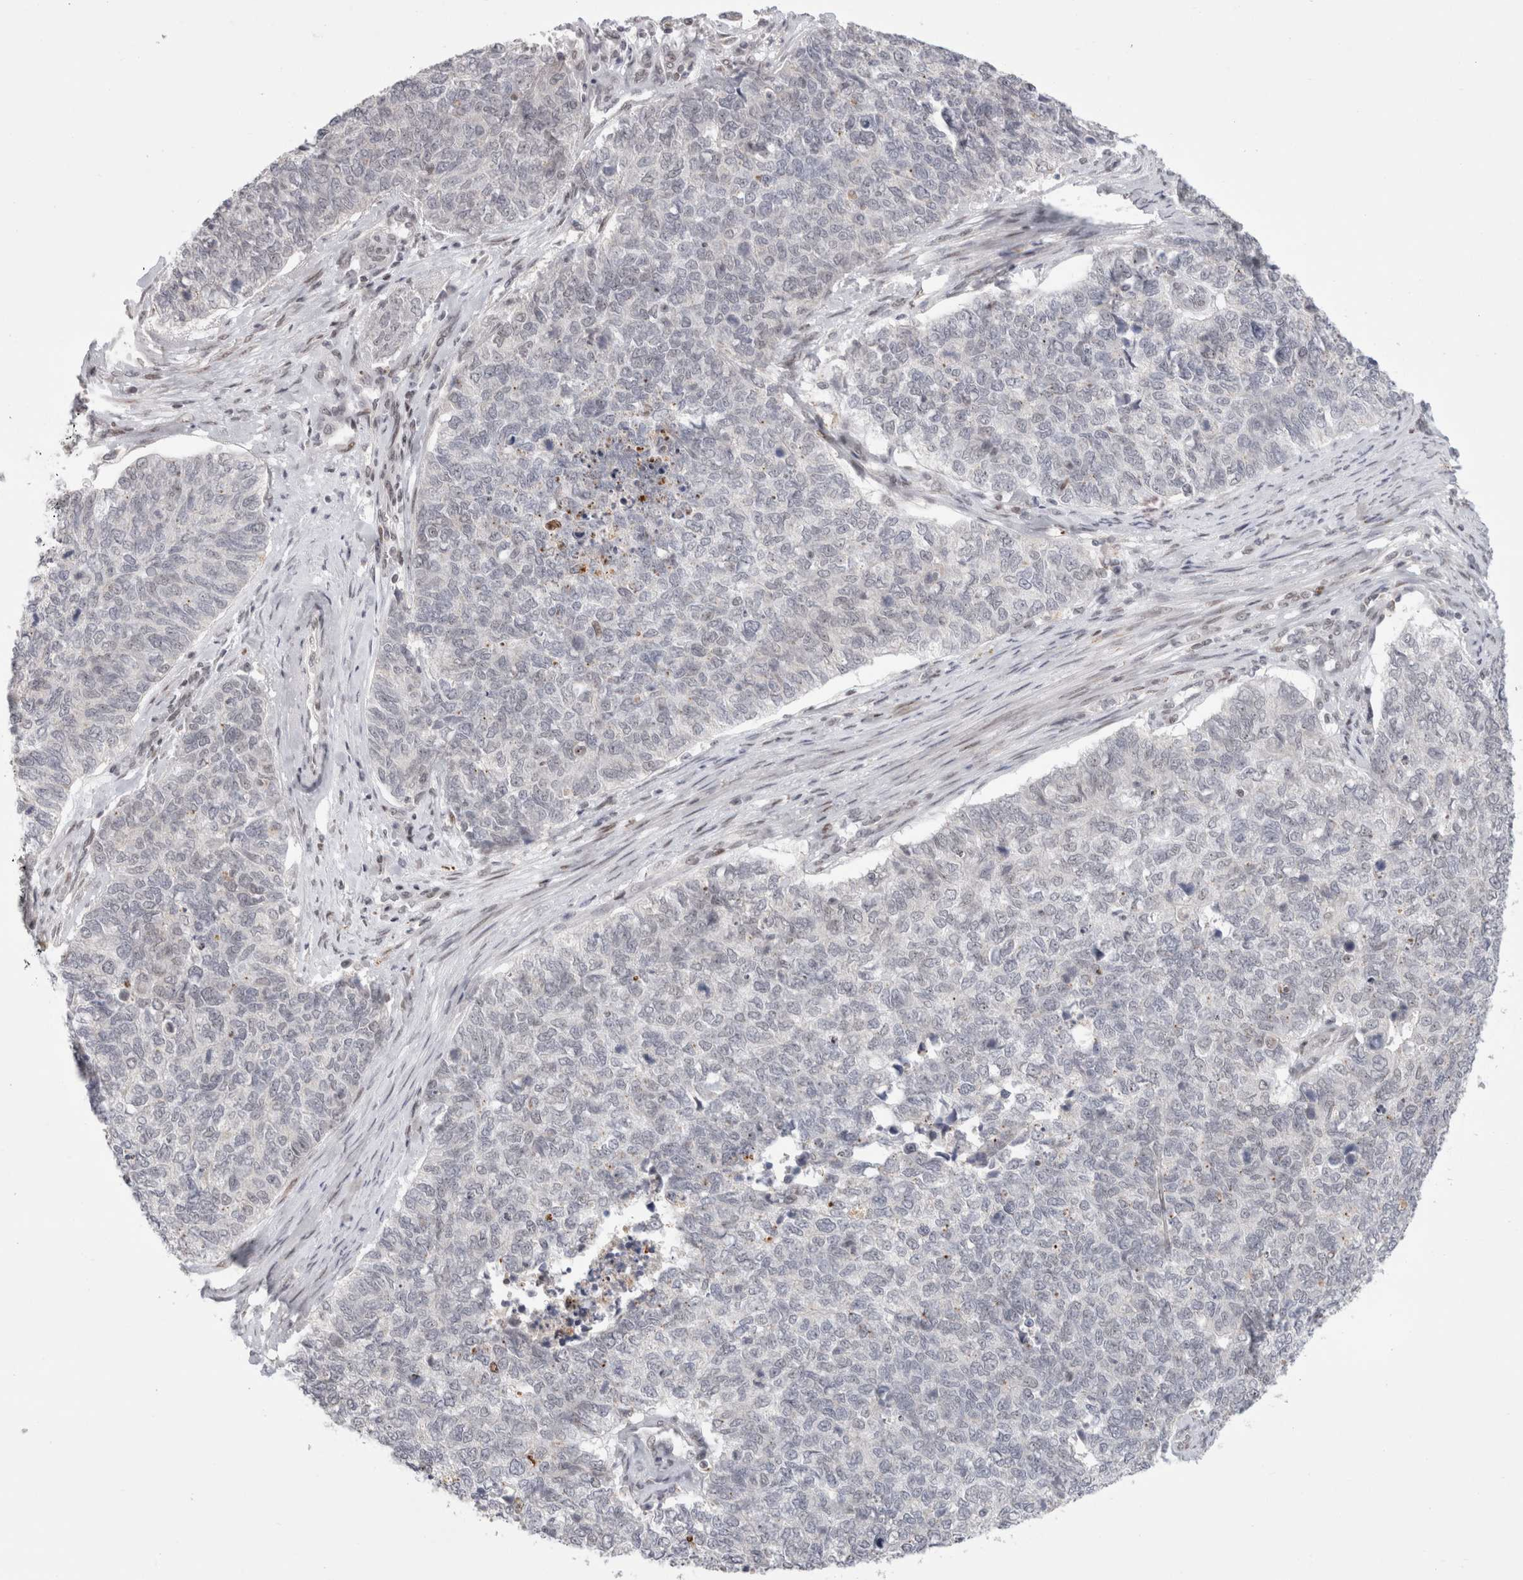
{"staining": {"intensity": "negative", "quantity": "none", "location": "none"}, "tissue": "cervical cancer", "cell_type": "Tumor cells", "image_type": "cancer", "snomed": [{"axis": "morphology", "description": "Squamous cell carcinoma, NOS"}, {"axis": "topography", "description": "Cervix"}], "caption": "This is an immunohistochemistry micrograph of cervical squamous cell carcinoma. There is no positivity in tumor cells.", "gene": "SENP6", "patient": {"sex": "female", "age": 63}}